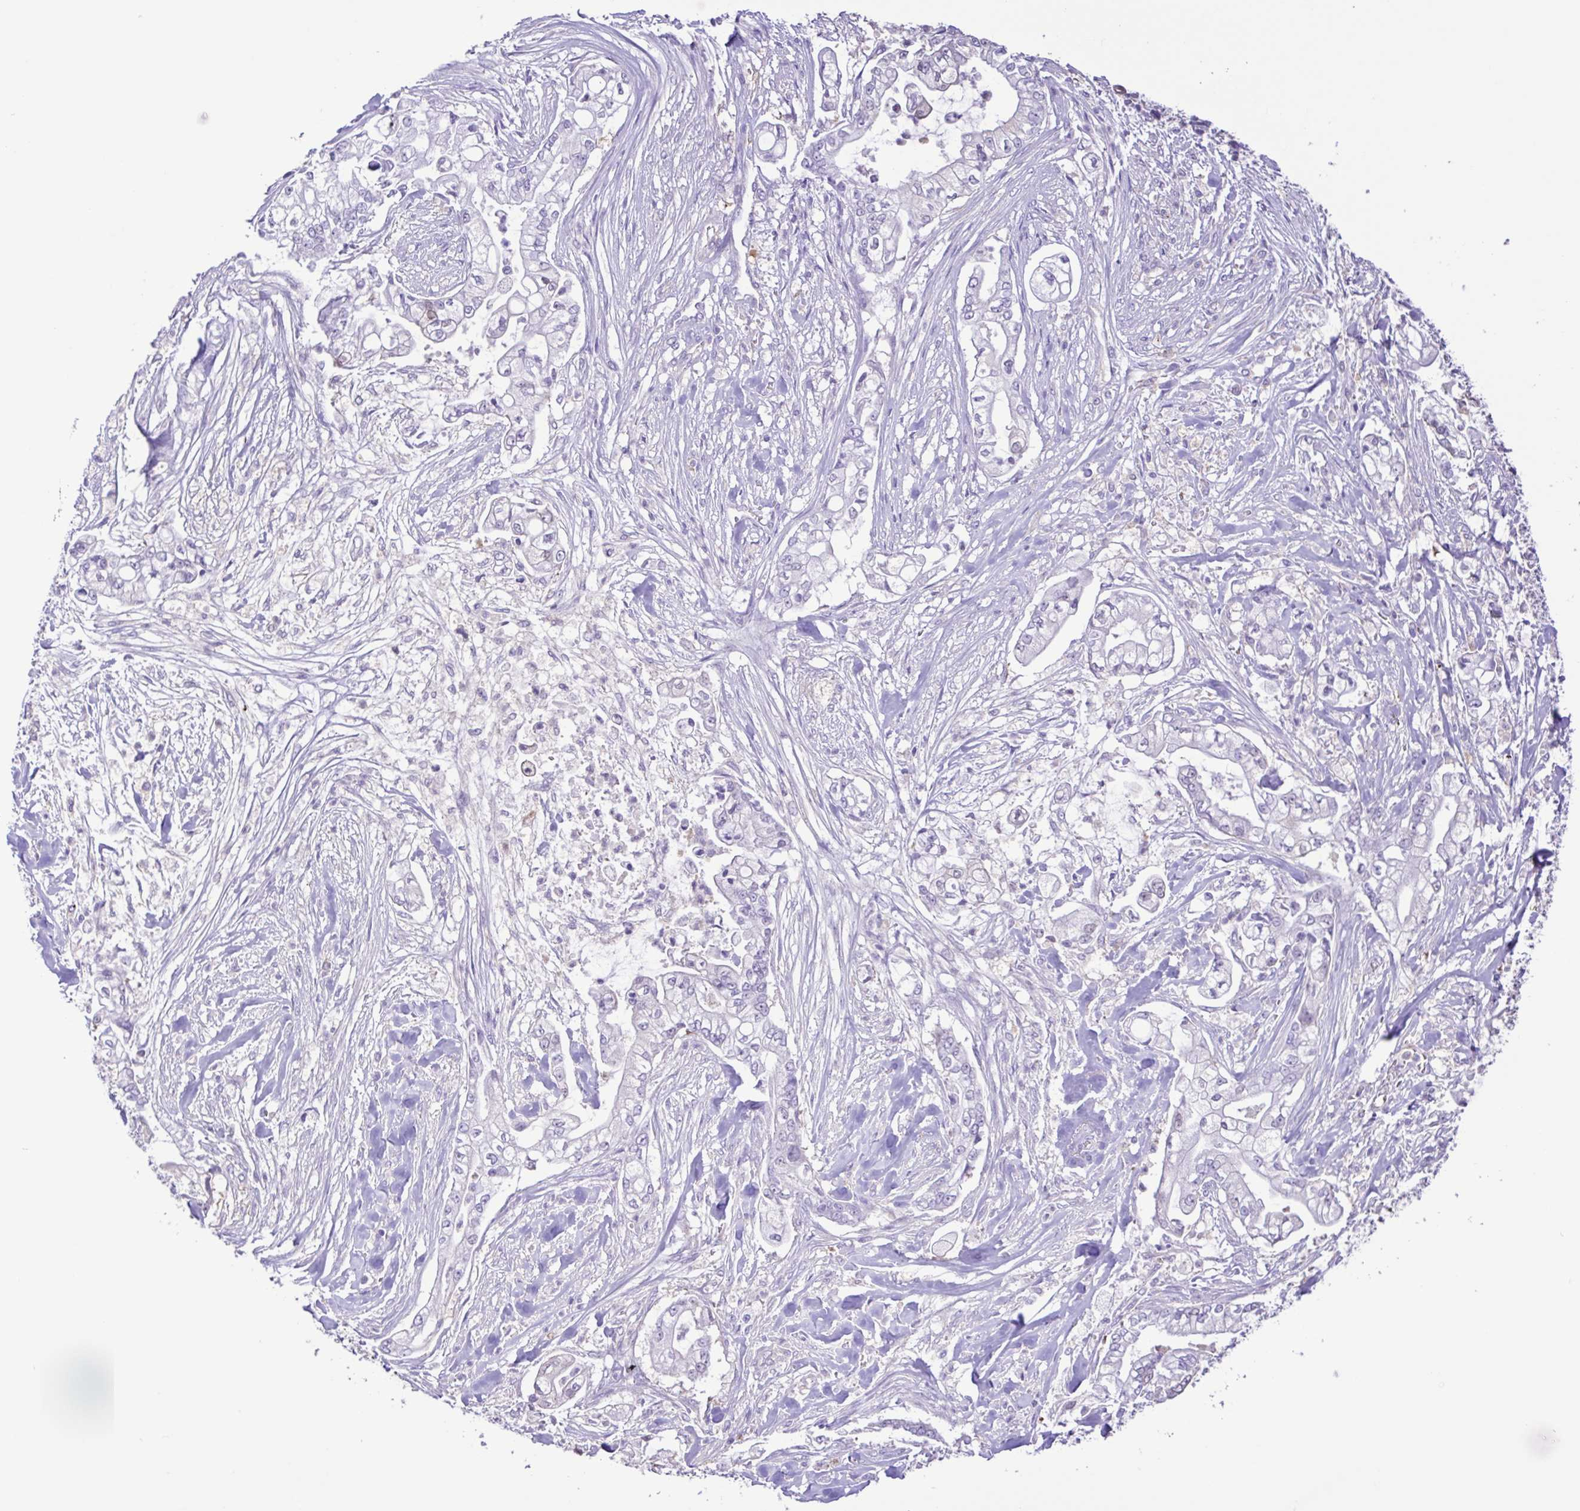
{"staining": {"intensity": "negative", "quantity": "none", "location": "none"}, "tissue": "pancreatic cancer", "cell_type": "Tumor cells", "image_type": "cancer", "snomed": [{"axis": "morphology", "description": "Adenocarcinoma, NOS"}, {"axis": "topography", "description": "Pancreas"}], "caption": "Tumor cells are negative for protein expression in human adenocarcinoma (pancreatic). (DAB (3,3'-diaminobenzidine) IHC, high magnification).", "gene": "CYP17A1", "patient": {"sex": "female", "age": 69}}